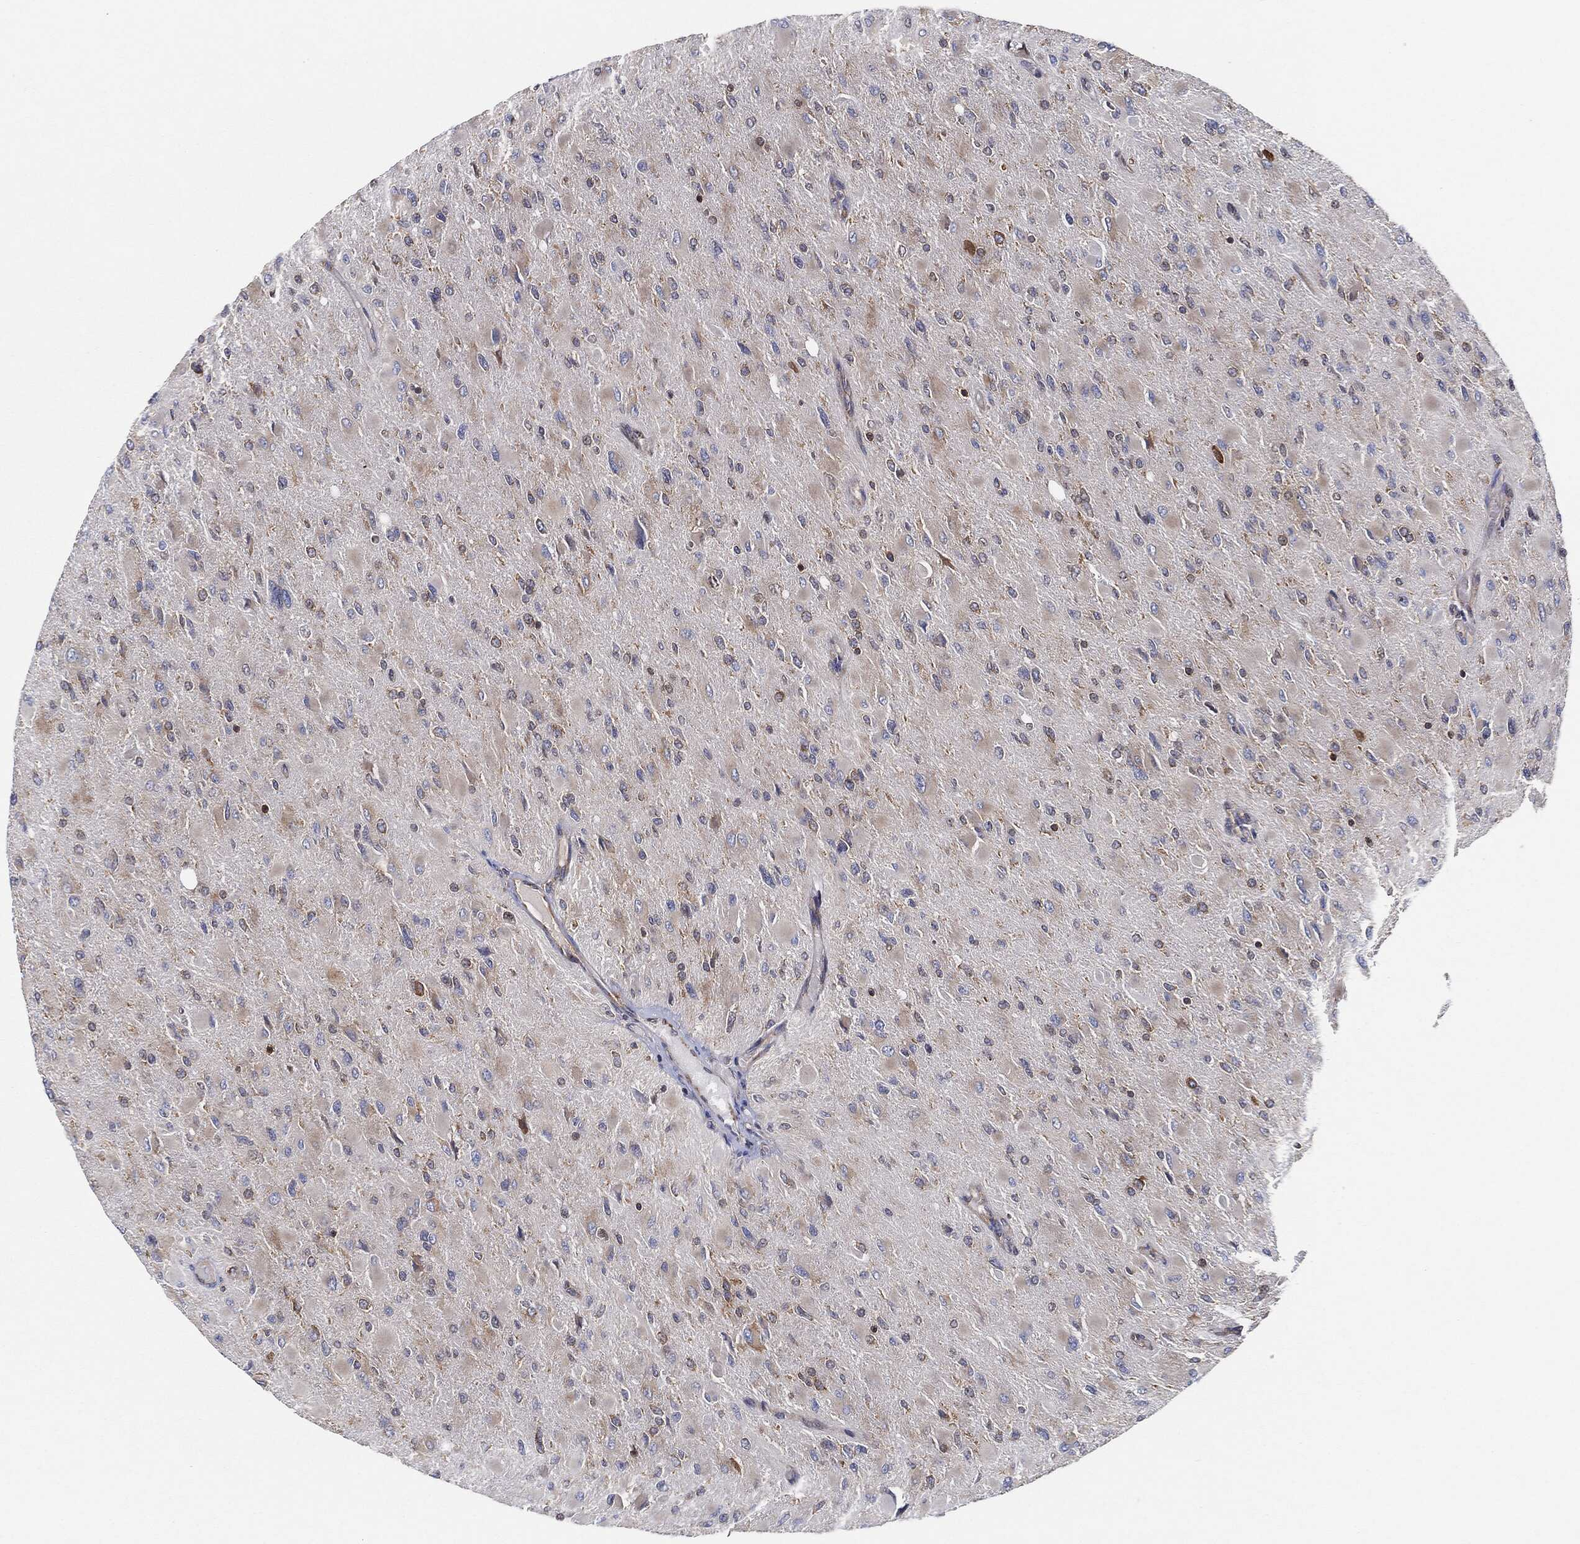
{"staining": {"intensity": "negative", "quantity": "none", "location": "none"}, "tissue": "glioma", "cell_type": "Tumor cells", "image_type": "cancer", "snomed": [{"axis": "morphology", "description": "Glioma, malignant, High grade"}, {"axis": "topography", "description": "Cerebral cortex"}], "caption": "Tumor cells are negative for protein expression in human malignant glioma (high-grade).", "gene": "EIF2S2", "patient": {"sex": "female", "age": 36}}